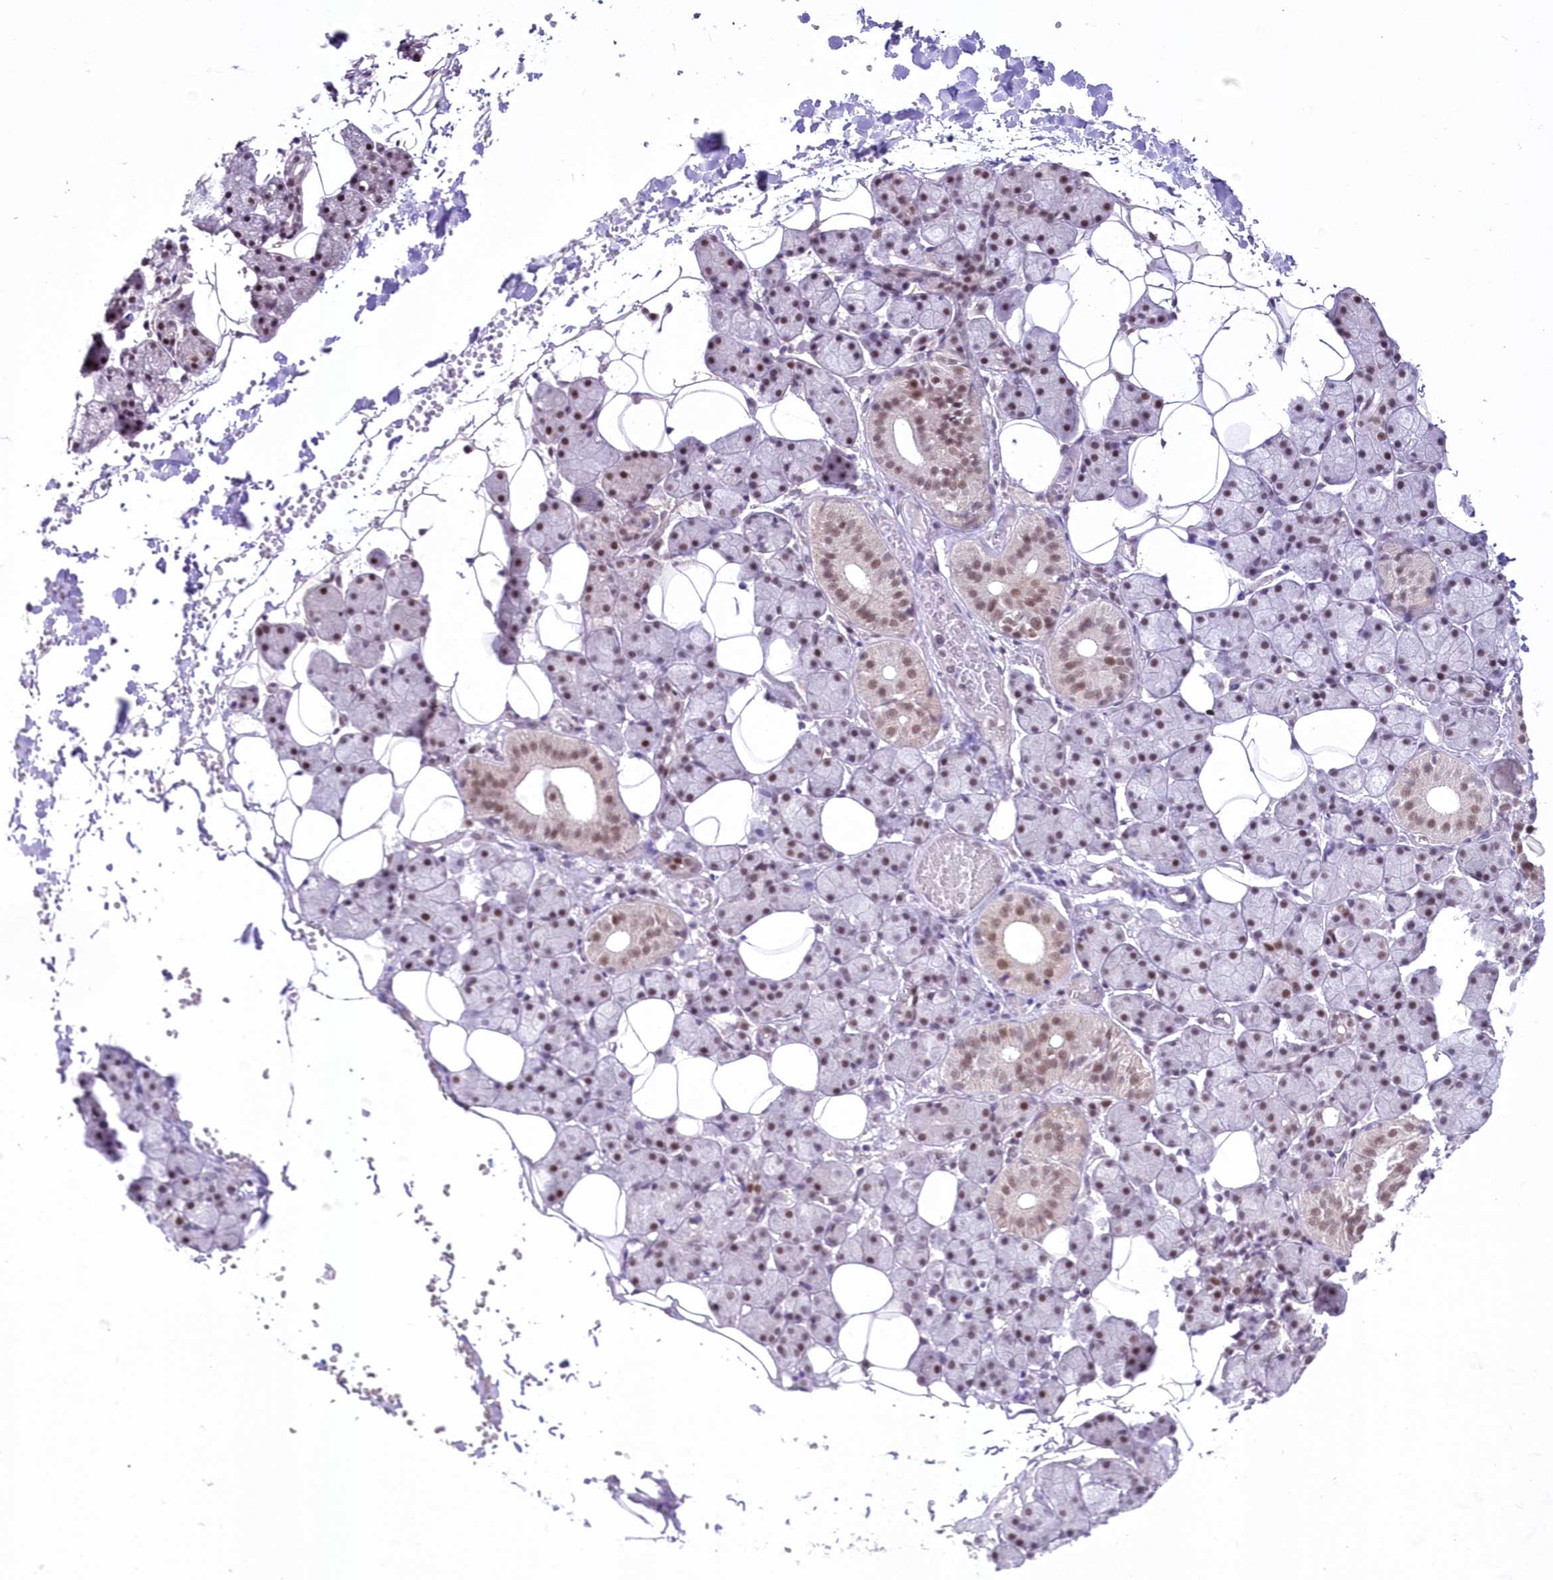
{"staining": {"intensity": "moderate", "quantity": ">75%", "location": "nuclear"}, "tissue": "salivary gland", "cell_type": "Glandular cells", "image_type": "normal", "snomed": [{"axis": "morphology", "description": "Normal tissue, NOS"}, {"axis": "topography", "description": "Salivary gland"}], "caption": "Moderate nuclear positivity is seen in about >75% of glandular cells in unremarkable salivary gland.", "gene": "NSUN2", "patient": {"sex": "female", "age": 33}}